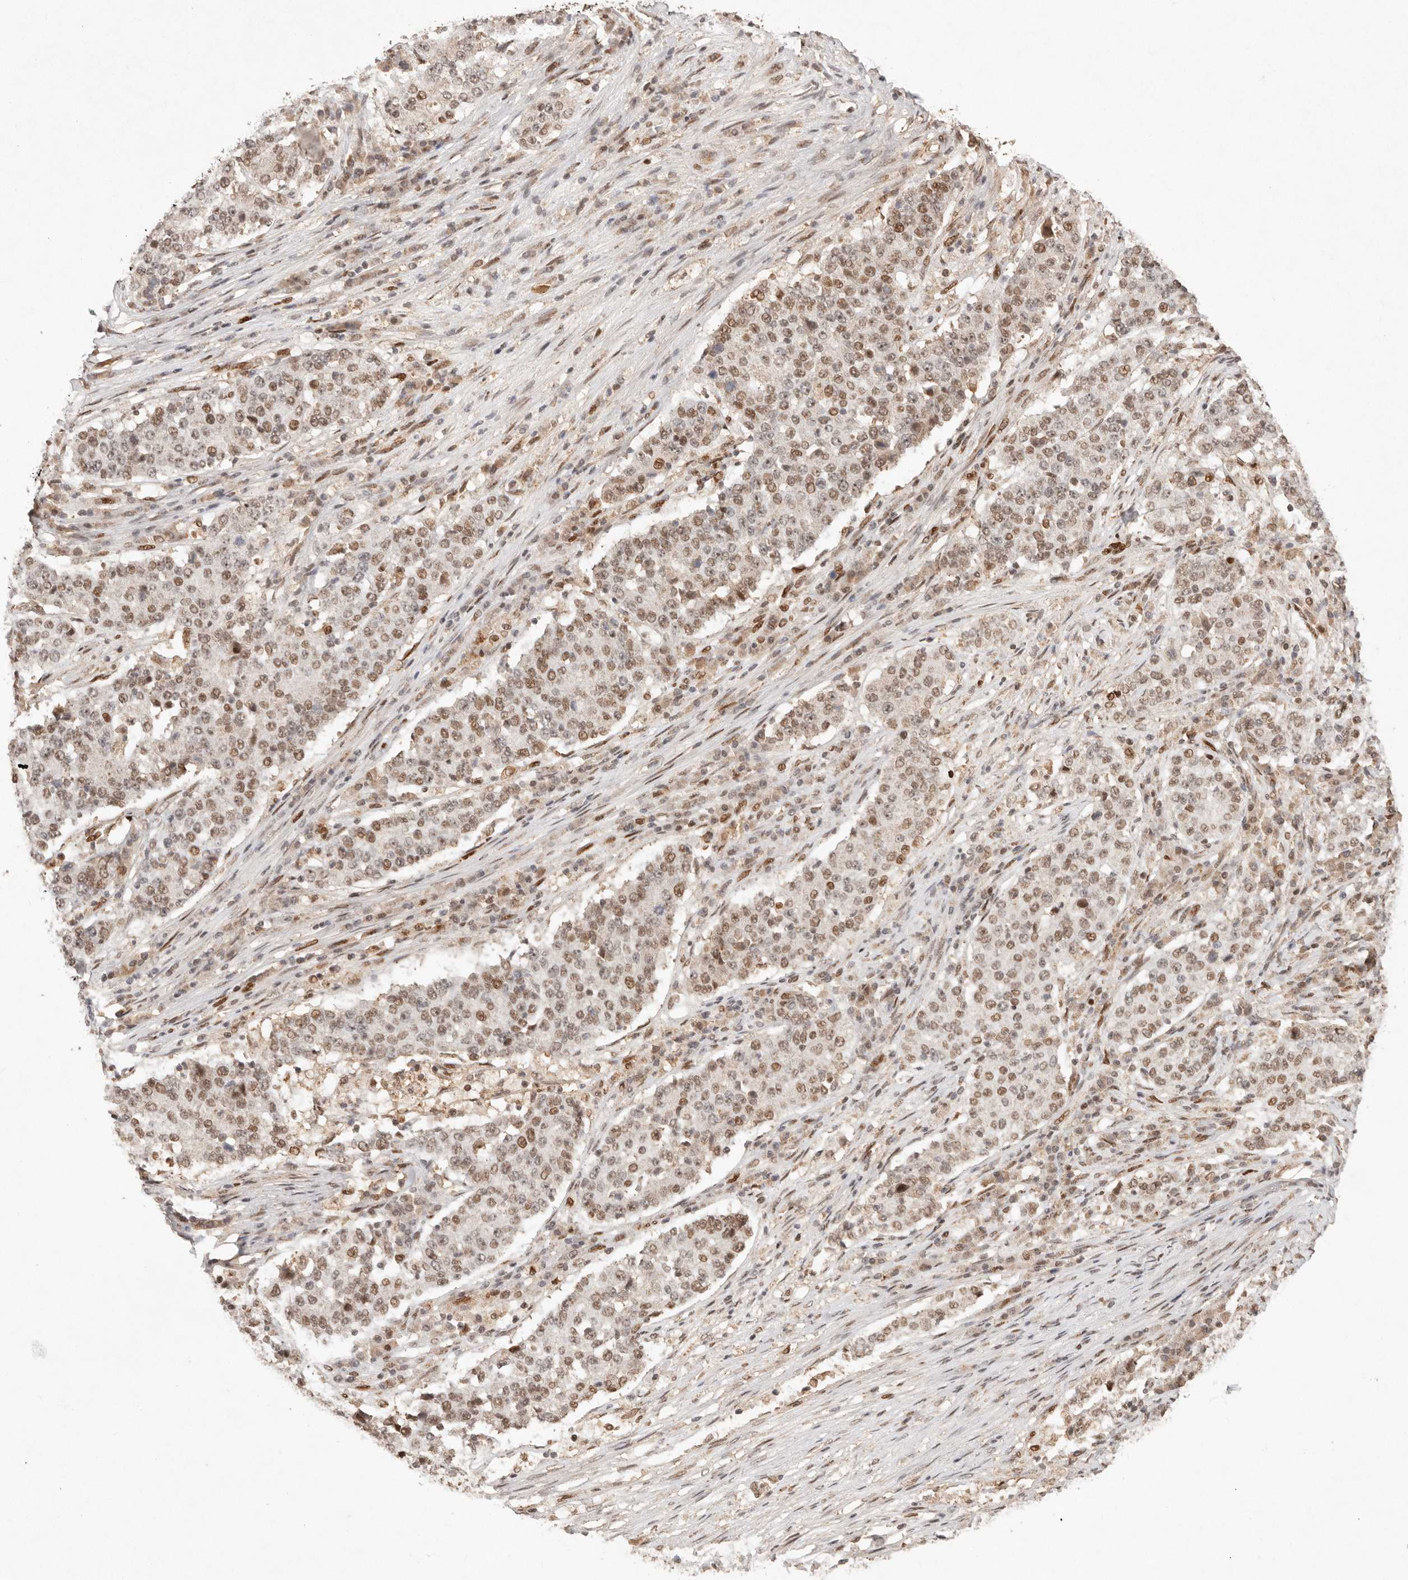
{"staining": {"intensity": "moderate", "quantity": ">75%", "location": "nuclear"}, "tissue": "stomach cancer", "cell_type": "Tumor cells", "image_type": "cancer", "snomed": [{"axis": "morphology", "description": "Adenocarcinoma, NOS"}, {"axis": "topography", "description": "Stomach"}], "caption": "High-magnification brightfield microscopy of stomach cancer (adenocarcinoma) stained with DAB (3,3'-diaminobenzidine) (brown) and counterstained with hematoxylin (blue). tumor cells exhibit moderate nuclear staining is present in approximately>75% of cells.", "gene": "NPAS2", "patient": {"sex": "male", "age": 59}}